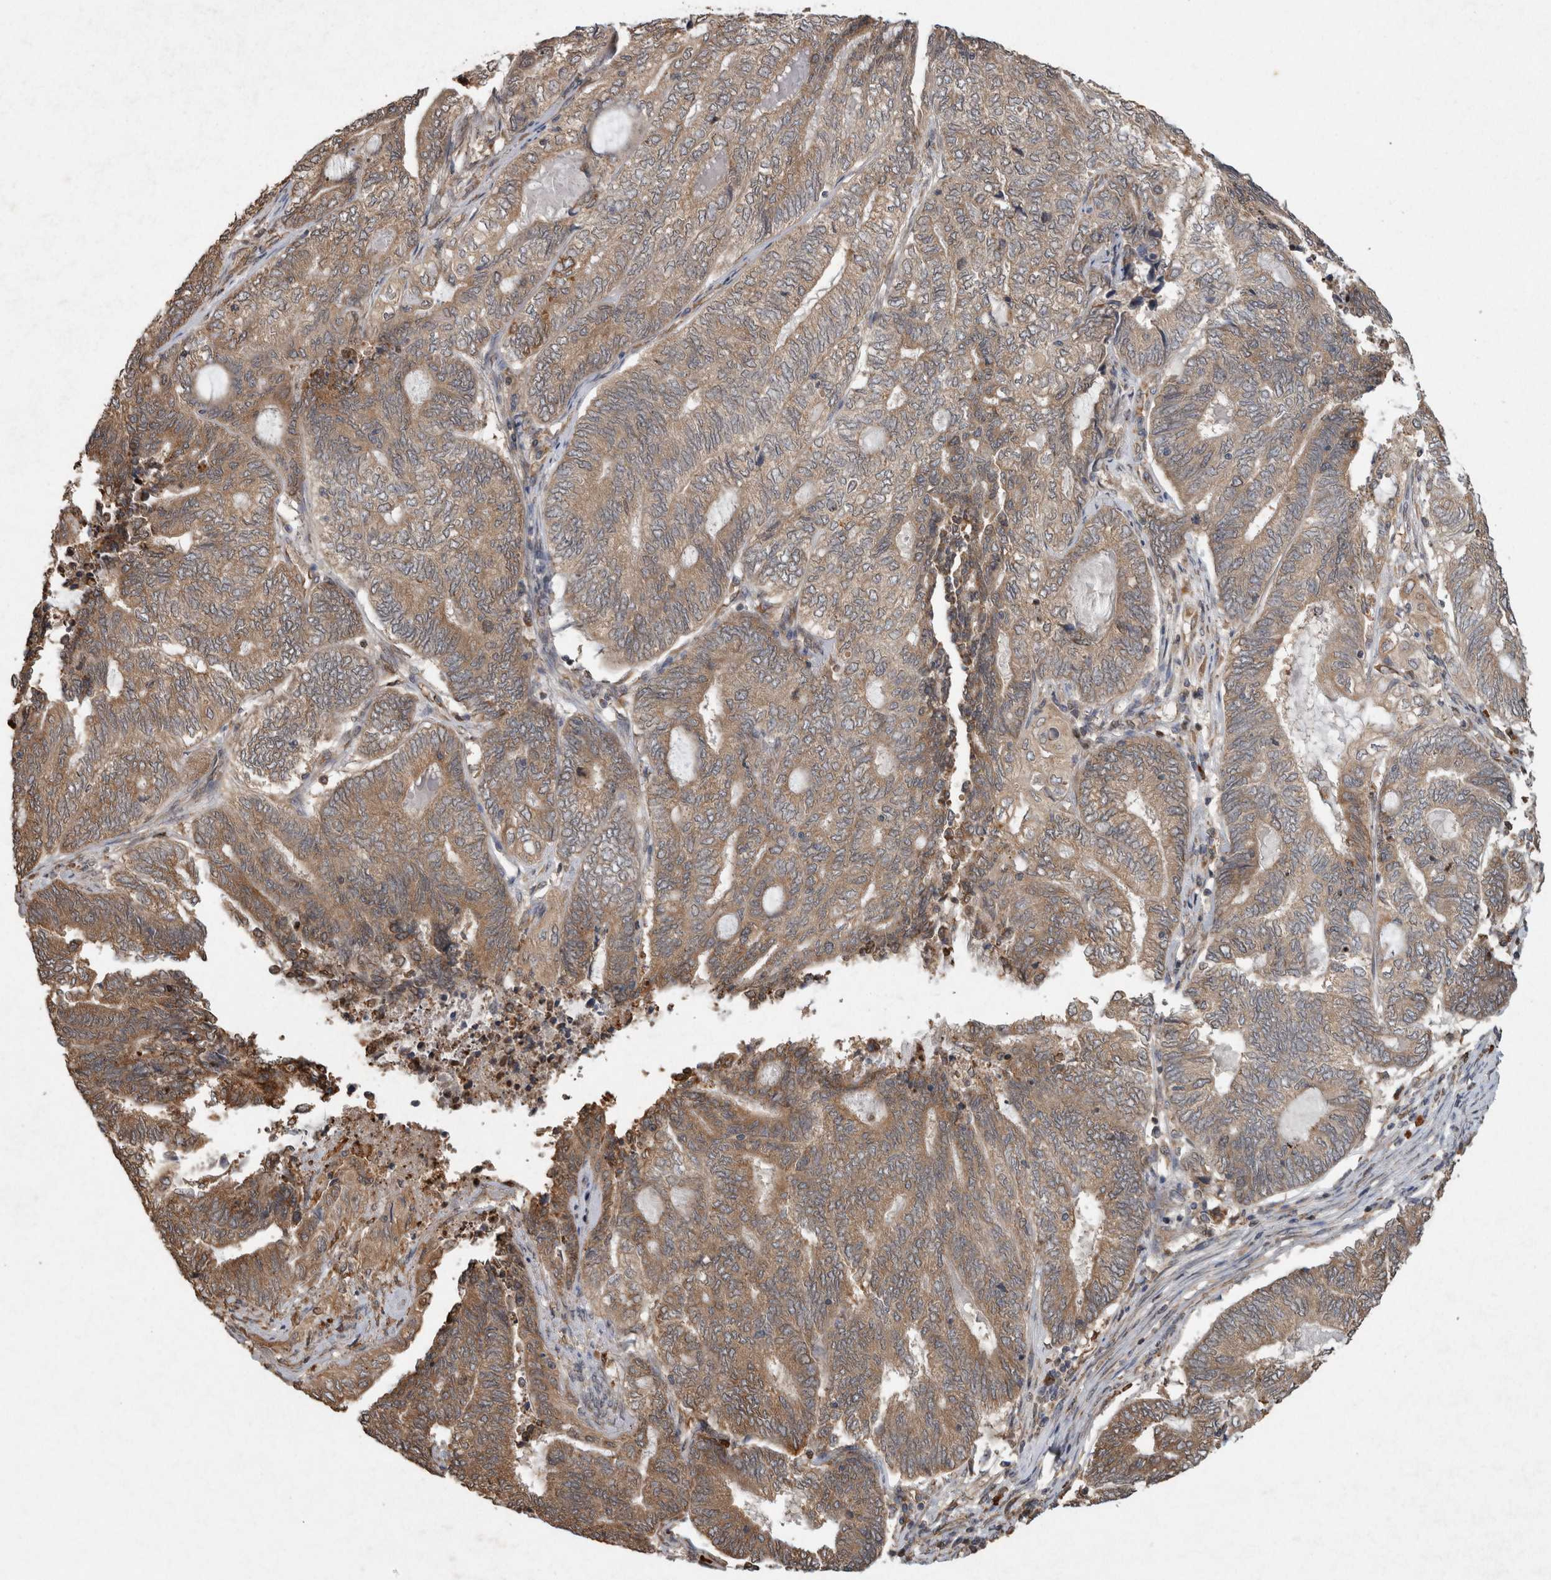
{"staining": {"intensity": "moderate", "quantity": ">75%", "location": "cytoplasmic/membranous"}, "tissue": "endometrial cancer", "cell_type": "Tumor cells", "image_type": "cancer", "snomed": [{"axis": "morphology", "description": "Adenocarcinoma, NOS"}, {"axis": "topography", "description": "Uterus"}, {"axis": "topography", "description": "Endometrium"}], "caption": "A medium amount of moderate cytoplasmic/membranous positivity is seen in approximately >75% of tumor cells in endometrial cancer tissue.", "gene": "ADGRL3", "patient": {"sex": "female", "age": 70}}